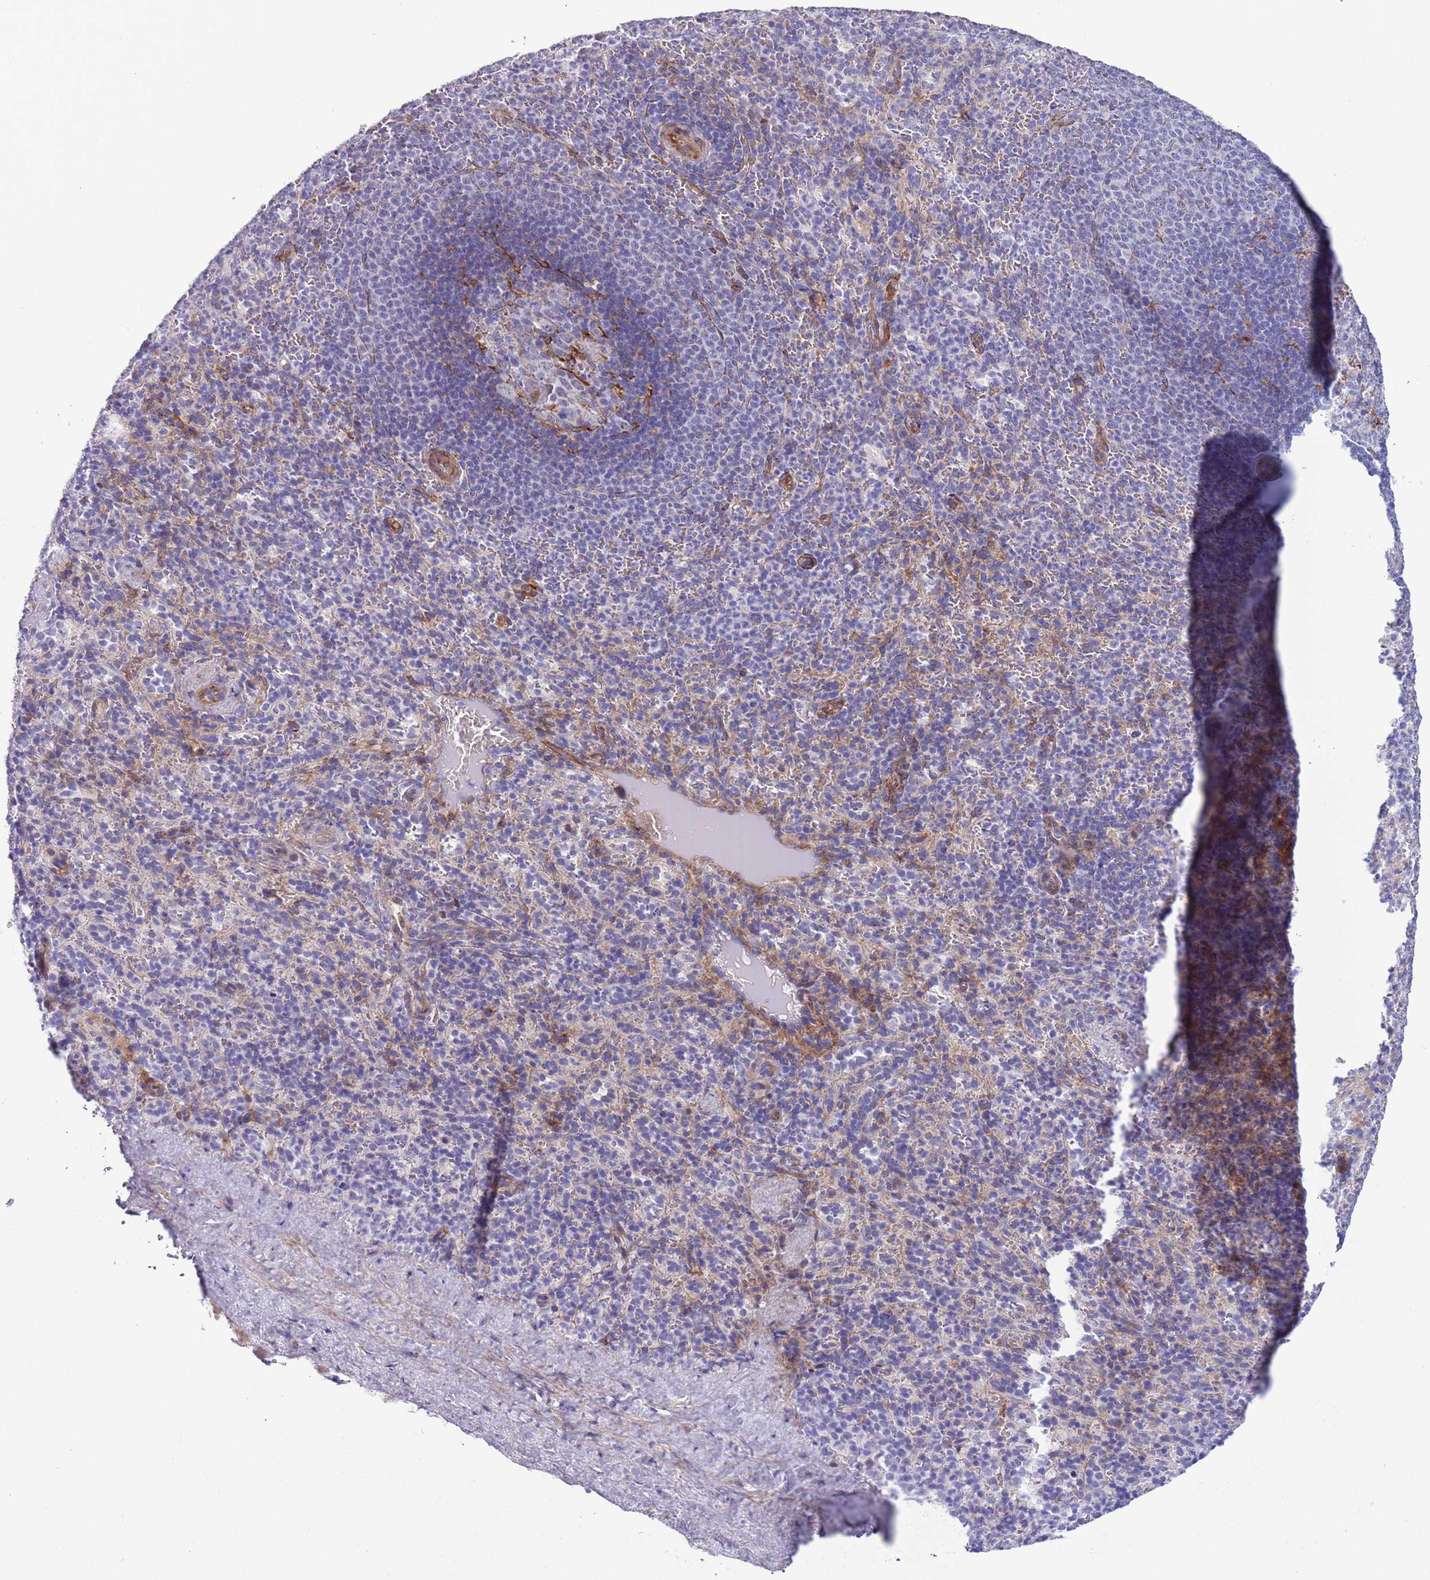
{"staining": {"intensity": "negative", "quantity": "none", "location": "none"}, "tissue": "spleen", "cell_type": "Cells in red pulp", "image_type": "normal", "snomed": [{"axis": "morphology", "description": "Normal tissue, NOS"}, {"axis": "topography", "description": "Spleen"}], "caption": "Immunohistochemical staining of unremarkable spleen demonstrates no significant staining in cells in red pulp.", "gene": "MRPL32", "patient": {"sex": "female", "age": 21}}